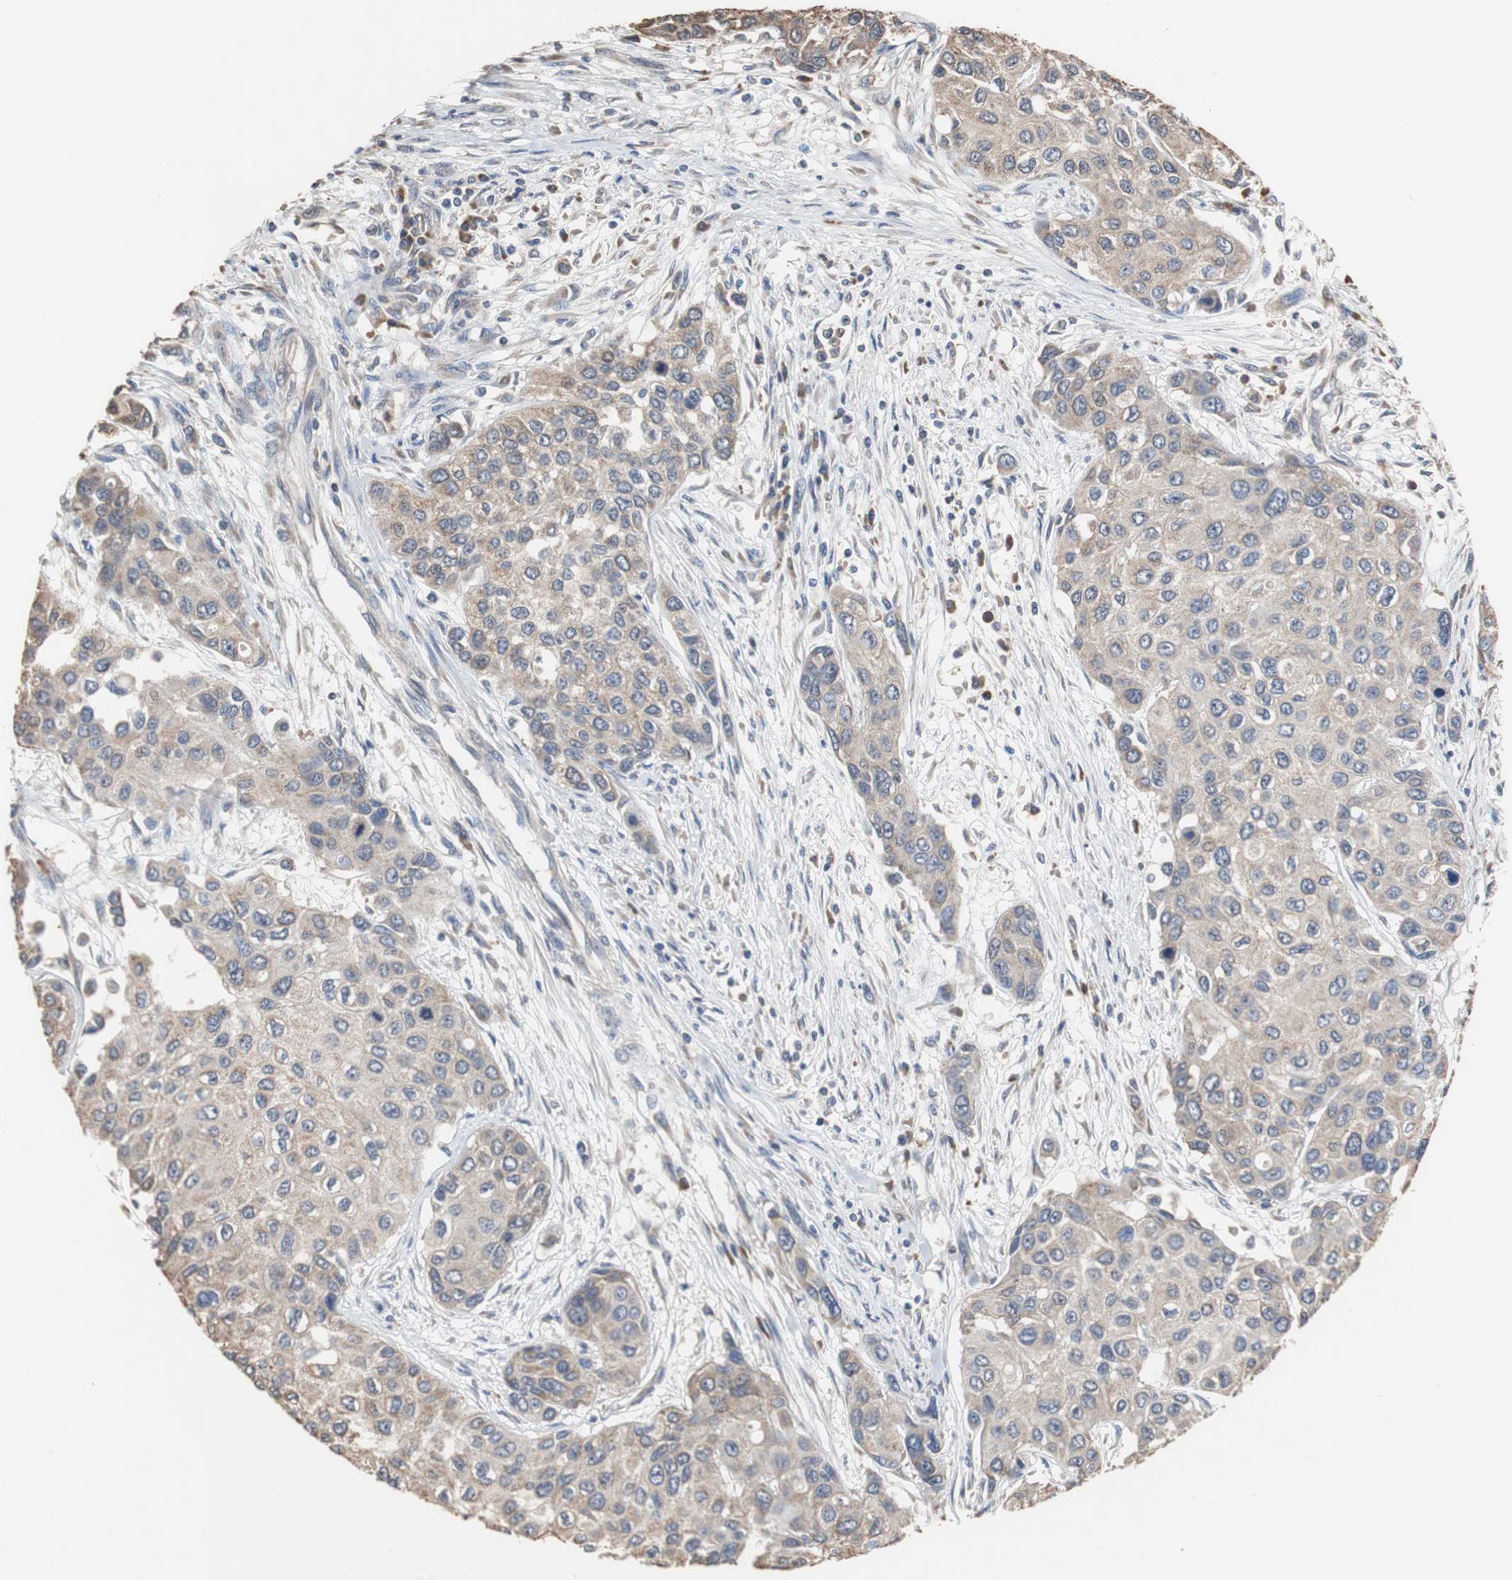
{"staining": {"intensity": "weak", "quantity": ">75%", "location": "cytoplasmic/membranous"}, "tissue": "urothelial cancer", "cell_type": "Tumor cells", "image_type": "cancer", "snomed": [{"axis": "morphology", "description": "Urothelial carcinoma, High grade"}, {"axis": "topography", "description": "Urinary bladder"}], "caption": "IHC photomicrograph of neoplastic tissue: human urothelial cancer stained using immunohistochemistry displays low levels of weak protein expression localized specifically in the cytoplasmic/membranous of tumor cells, appearing as a cytoplasmic/membranous brown color.", "gene": "SCIMP", "patient": {"sex": "female", "age": 56}}